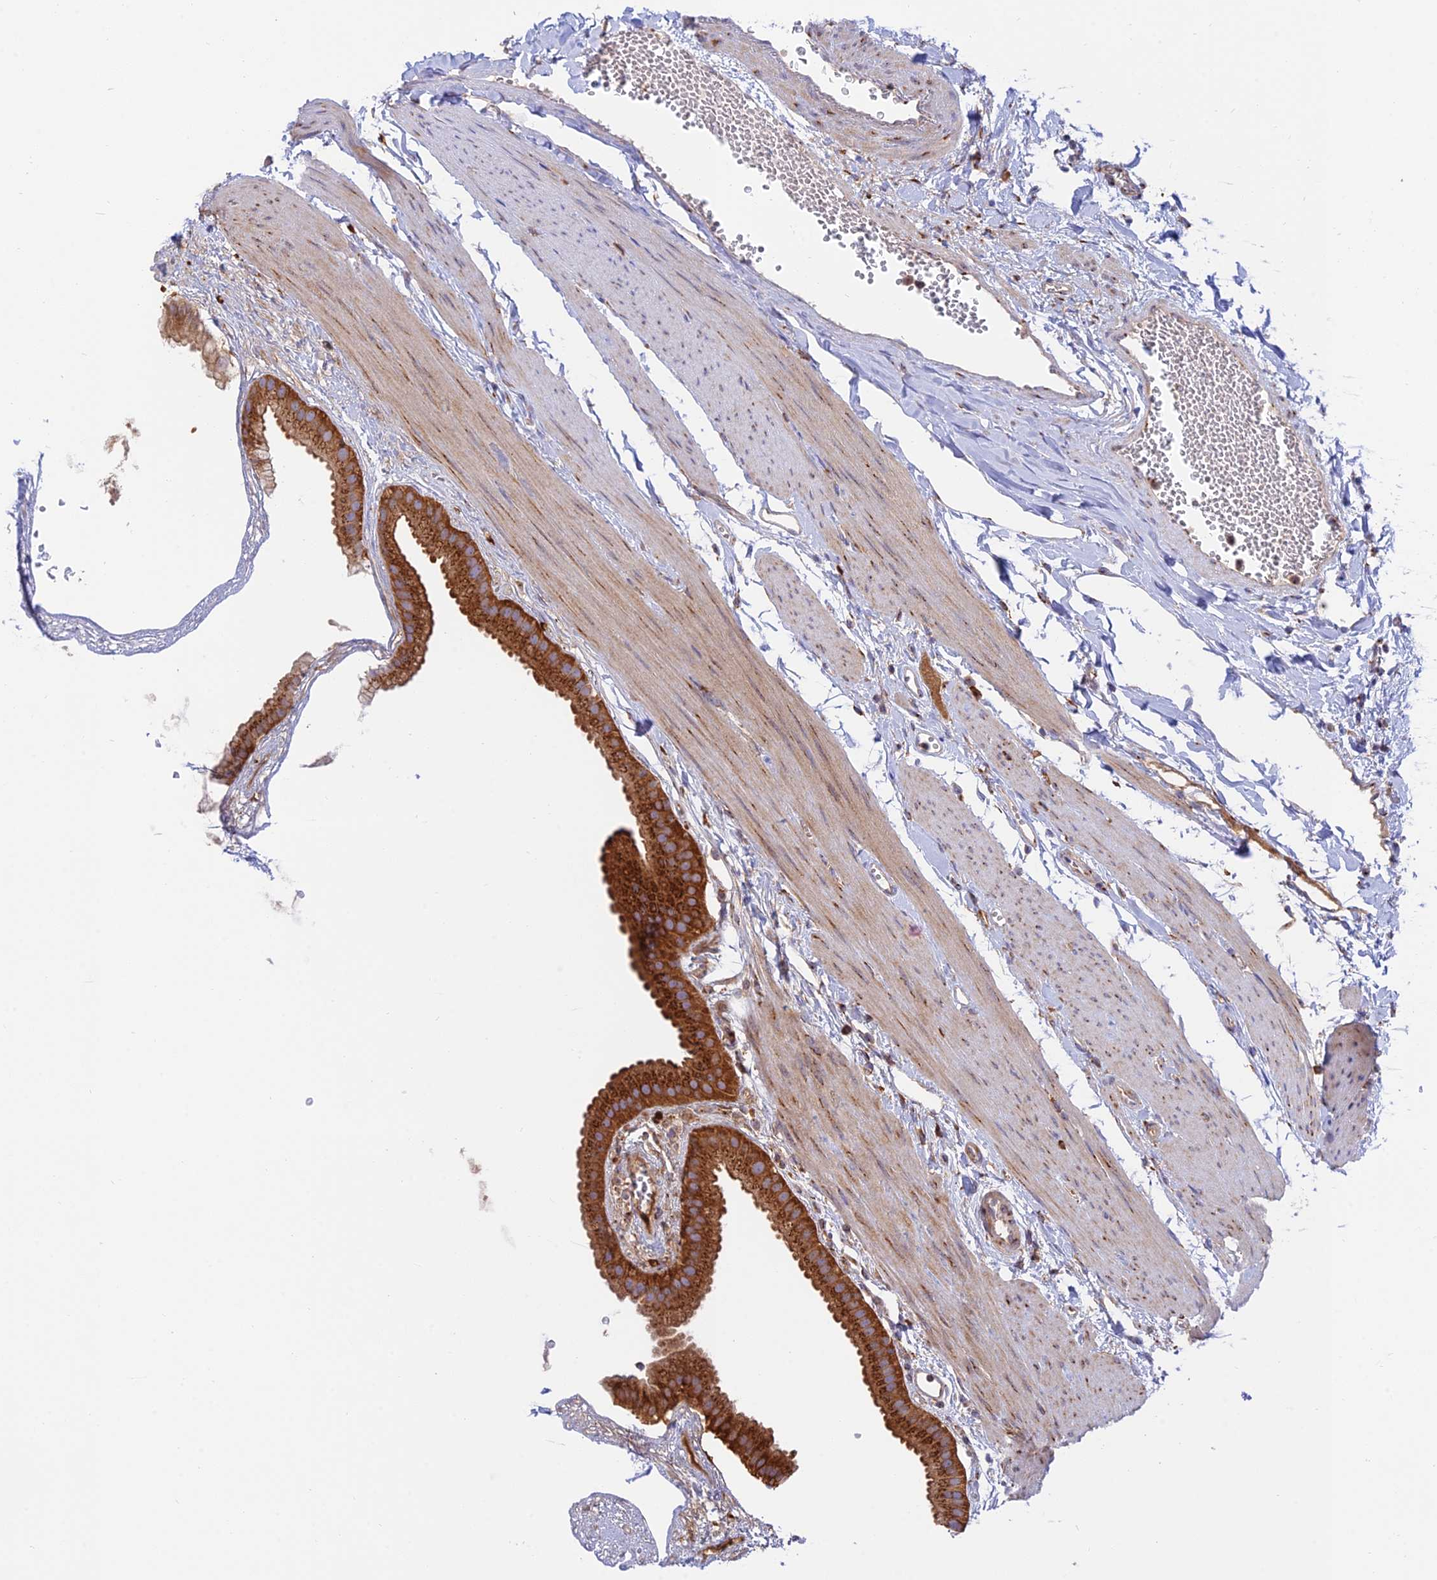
{"staining": {"intensity": "strong", "quantity": ">75%", "location": "cytoplasmic/membranous"}, "tissue": "gallbladder", "cell_type": "Glandular cells", "image_type": "normal", "snomed": [{"axis": "morphology", "description": "Normal tissue, NOS"}, {"axis": "topography", "description": "Gallbladder"}], "caption": "The photomicrograph demonstrates immunohistochemical staining of normal gallbladder. There is strong cytoplasmic/membranous staining is seen in approximately >75% of glandular cells.", "gene": "GOLGA3", "patient": {"sex": "female", "age": 64}}